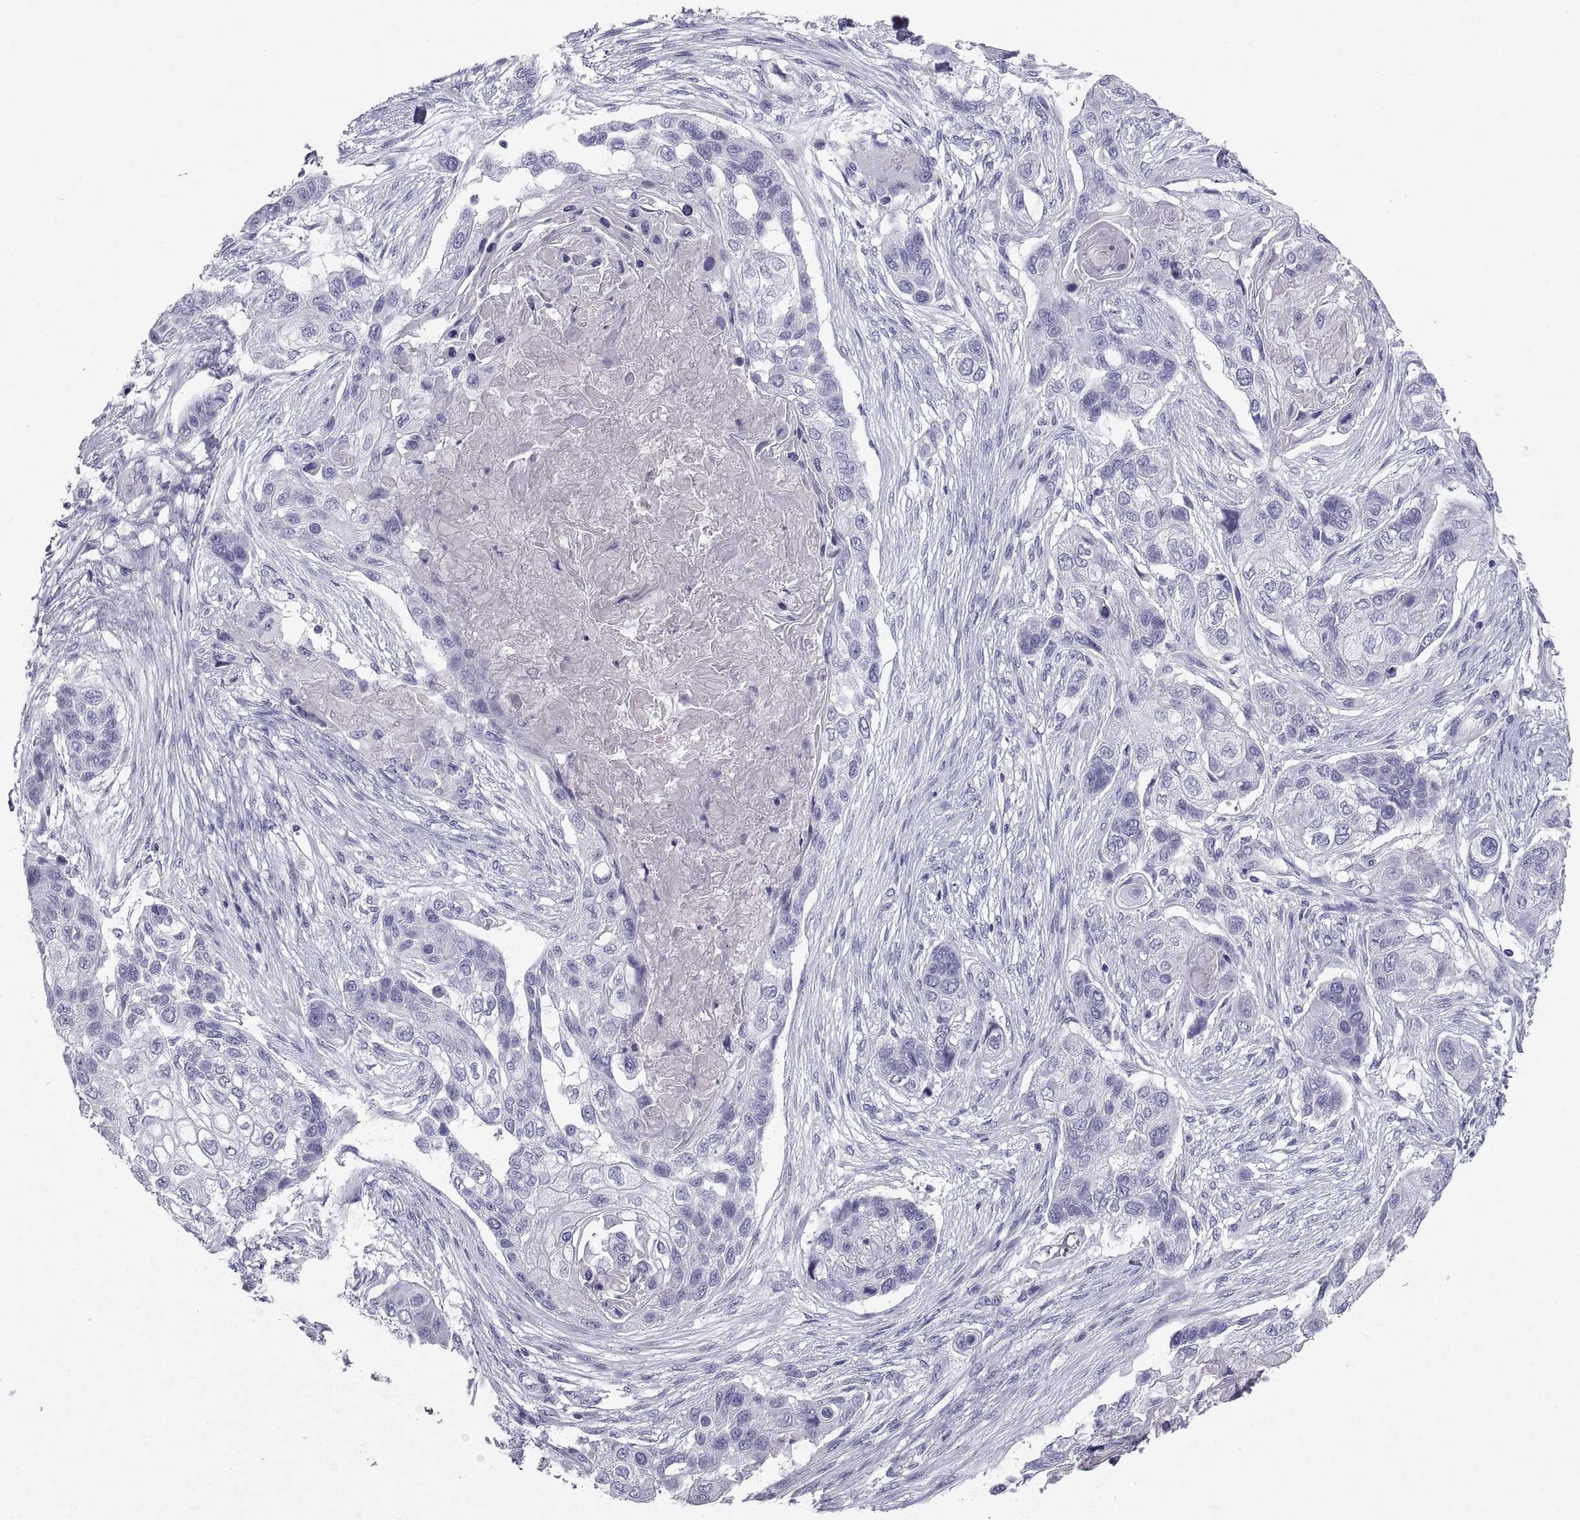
{"staining": {"intensity": "negative", "quantity": "none", "location": "none"}, "tissue": "lung cancer", "cell_type": "Tumor cells", "image_type": "cancer", "snomed": [{"axis": "morphology", "description": "Squamous cell carcinoma, NOS"}, {"axis": "topography", "description": "Lung"}], "caption": "Immunohistochemical staining of human squamous cell carcinoma (lung) reveals no significant staining in tumor cells.", "gene": "PCSK1N", "patient": {"sex": "male", "age": 69}}